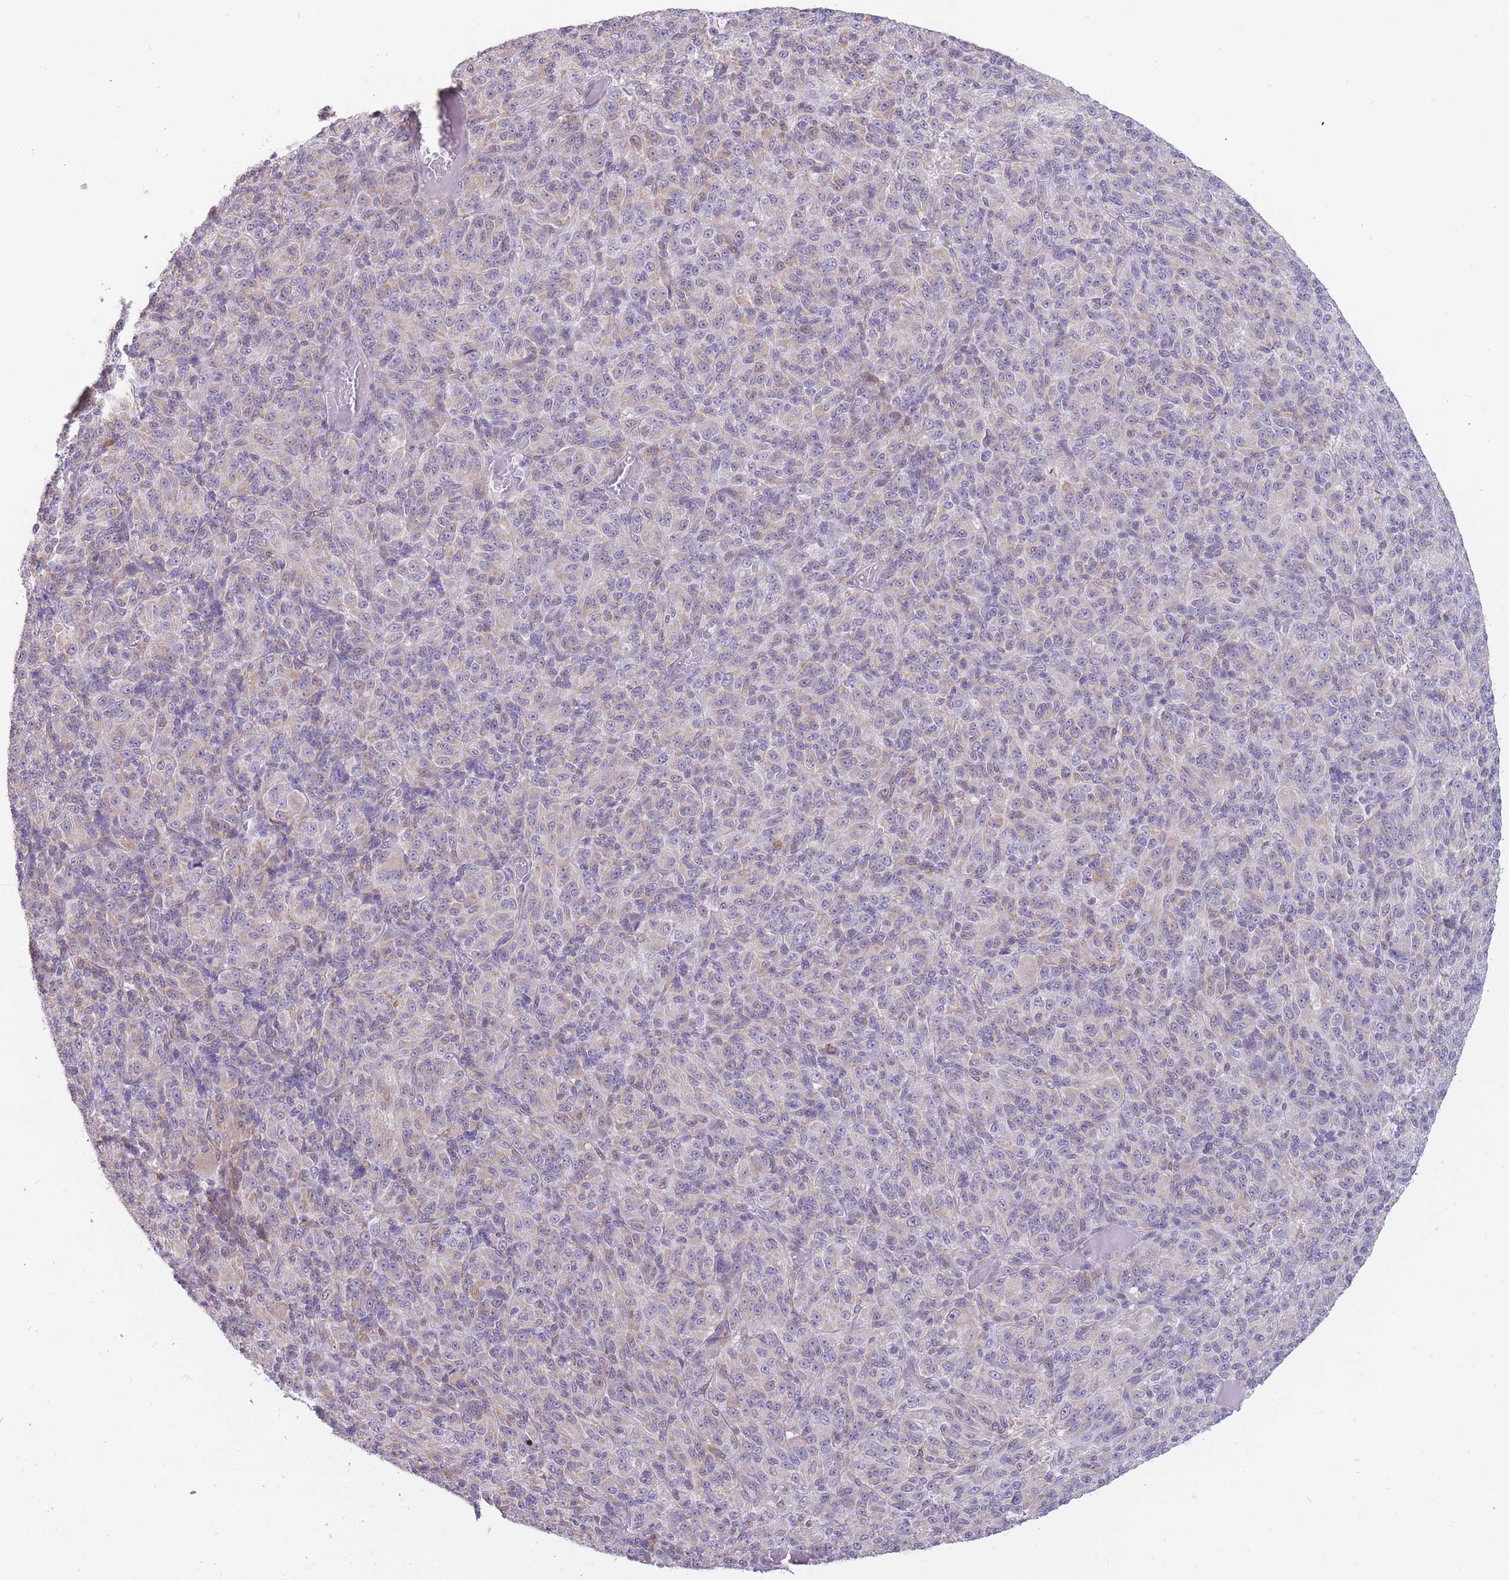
{"staining": {"intensity": "weak", "quantity": "<25%", "location": "cytoplasmic/membranous"}, "tissue": "melanoma", "cell_type": "Tumor cells", "image_type": "cancer", "snomed": [{"axis": "morphology", "description": "Malignant melanoma, Metastatic site"}, {"axis": "topography", "description": "Brain"}], "caption": "Protein analysis of malignant melanoma (metastatic site) exhibits no significant positivity in tumor cells.", "gene": "TRAPPC5", "patient": {"sex": "female", "age": 56}}